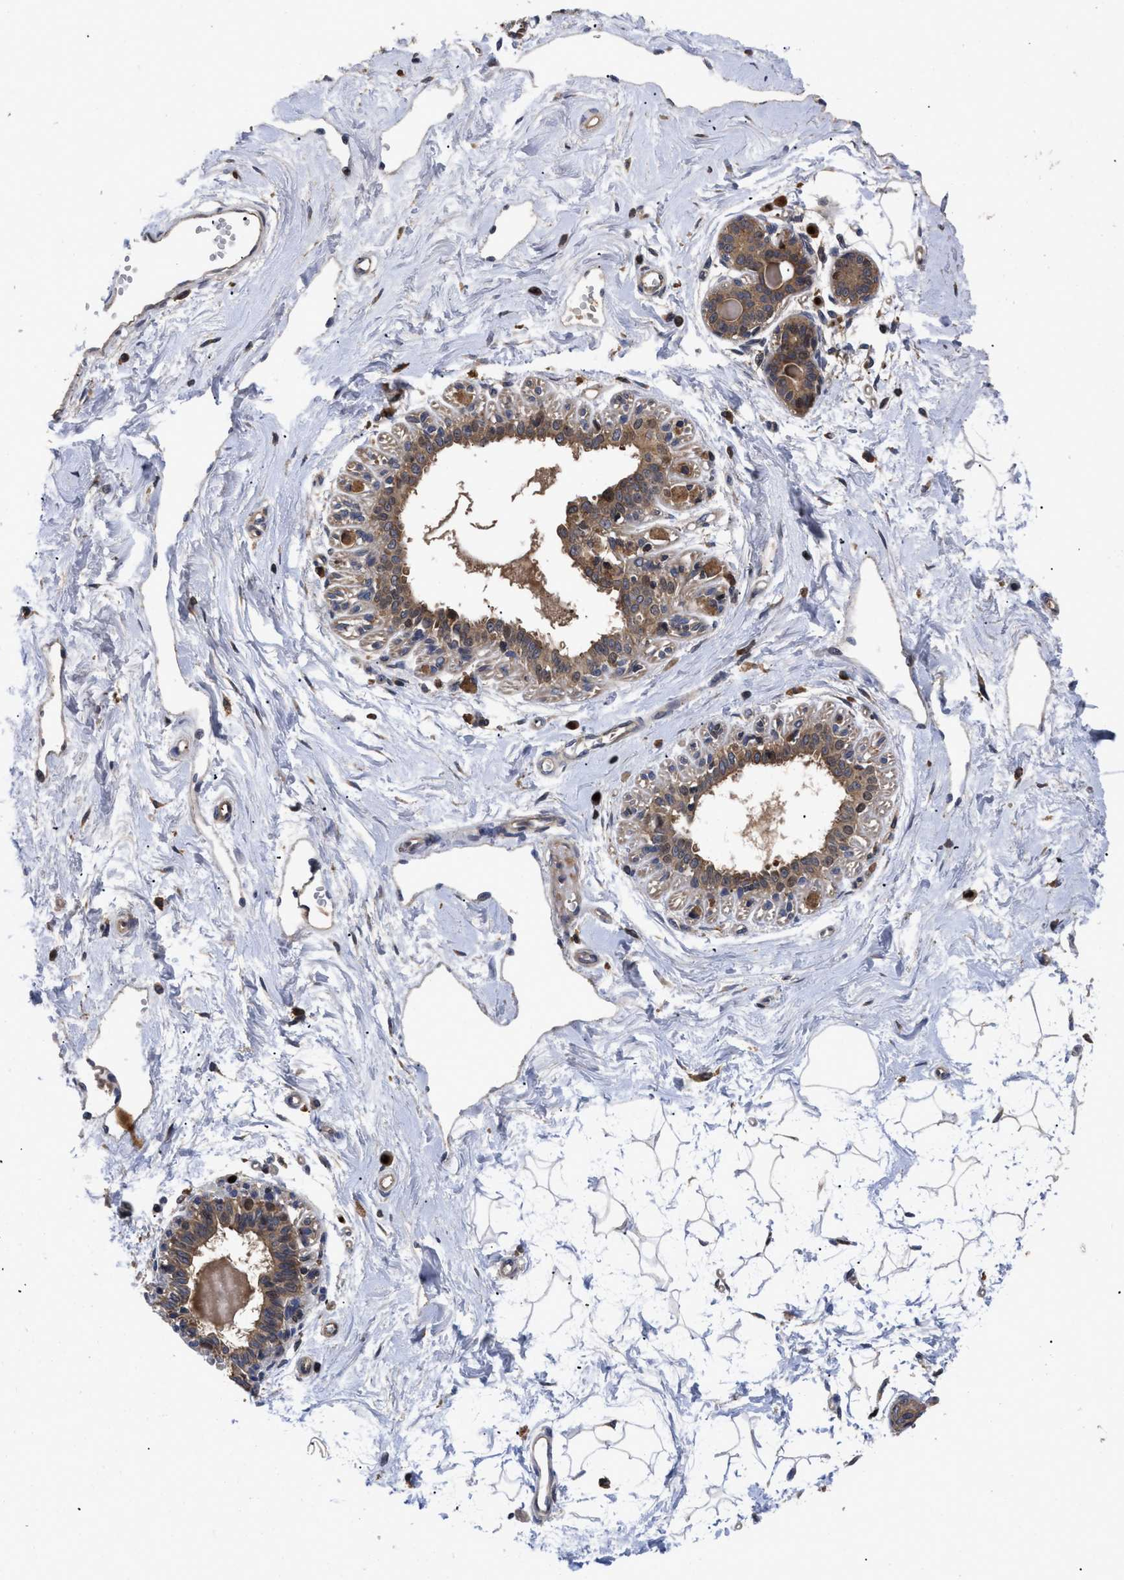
{"staining": {"intensity": "moderate", "quantity": "25%-75%", "location": "cytoplasmic/membranous"}, "tissue": "breast", "cell_type": "Adipocytes", "image_type": "normal", "snomed": [{"axis": "morphology", "description": "Normal tissue, NOS"}, {"axis": "topography", "description": "Breast"}], "caption": "Approximately 25%-75% of adipocytes in unremarkable human breast exhibit moderate cytoplasmic/membranous protein positivity as visualized by brown immunohistochemical staining.", "gene": "FAM200A", "patient": {"sex": "female", "age": 45}}